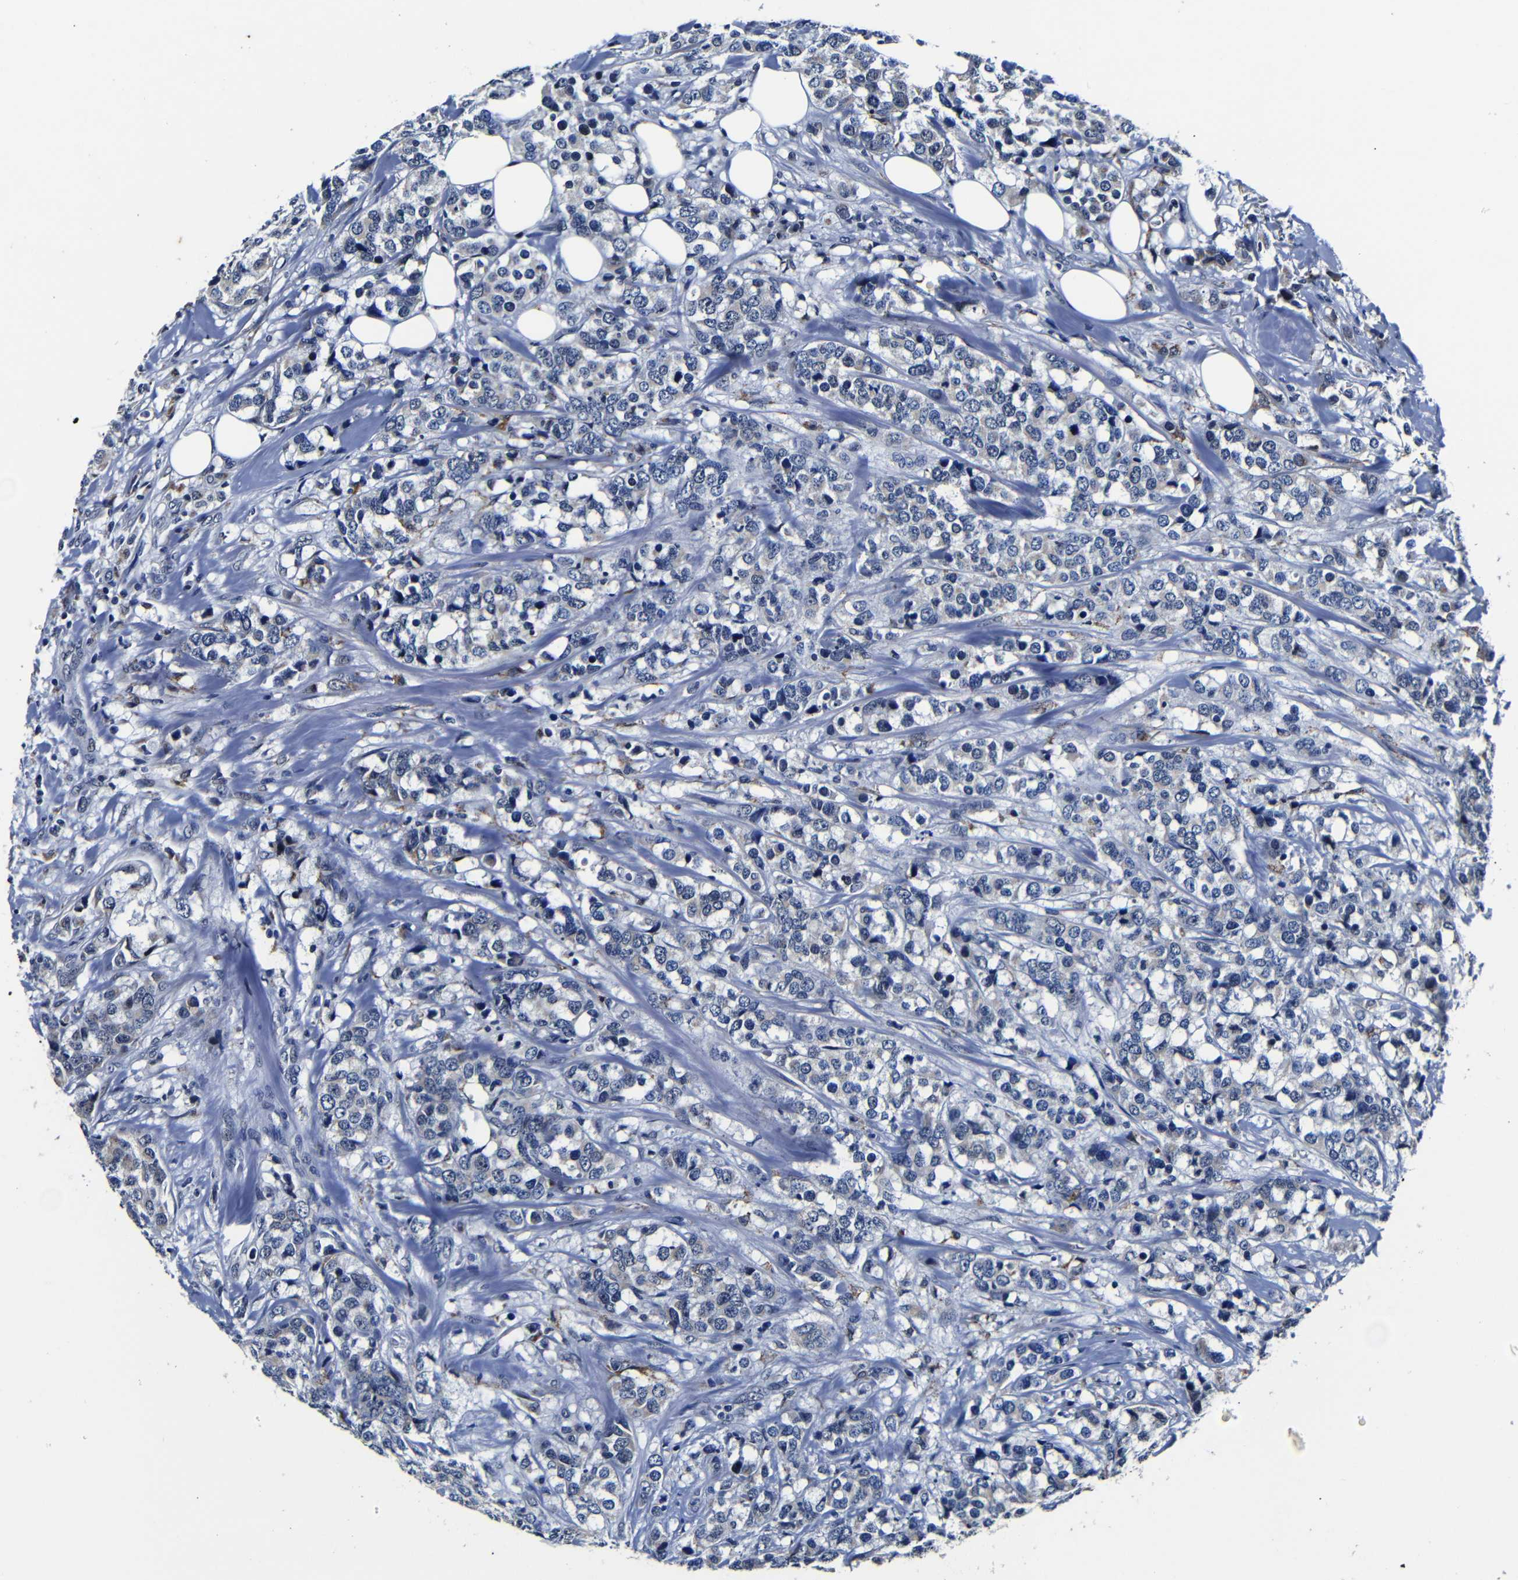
{"staining": {"intensity": "weak", "quantity": "<25%", "location": "cytoplasmic/membranous"}, "tissue": "breast cancer", "cell_type": "Tumor cells", "image_type": "cancer", "snomed": [{"axis": "morphology", "description": "Lobular carcinoma"}, {"axis": "topography", "description": "Breast"}], "caption": "Tumor cells are negative for brown protein staining in lobular carcinoma (breast).", "gene": "DEPP1", "patient": {"sex": "female", "age": 59}}